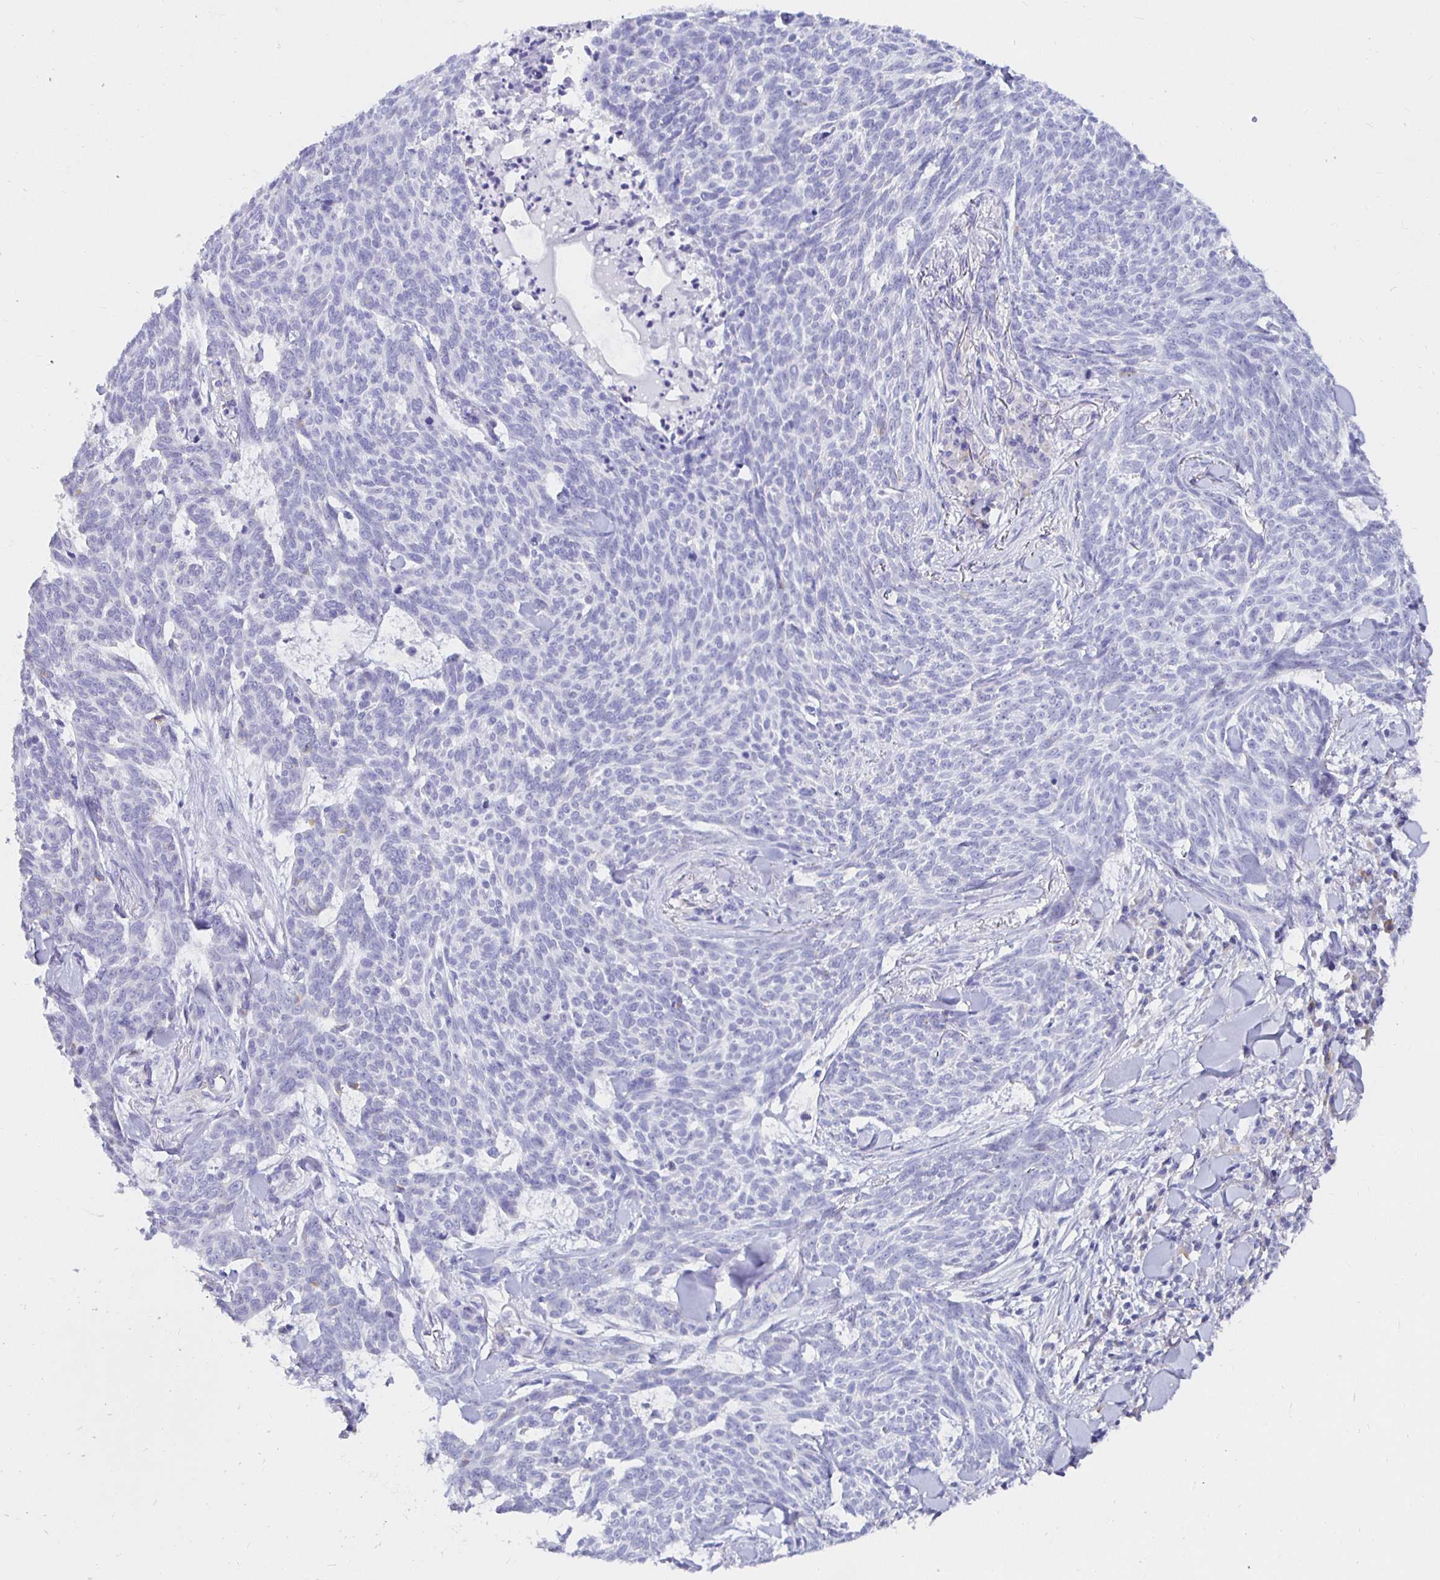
{"staining": {"intensity": "negative", "quantity": "none", "location": "none"}, "tissue": "skin cancer", "cell_type": "Tumor cells", "image_type": "cancer", "snomed": [{"axis": "morphology", "description": "Basal cell carcinoma"}, {"axis": "topography", "description": "Skin"}], "caption": "Human skin cancer stained for a protein using IHC displays no positivity in tumor cells.", "gene": "UMOD", "patient": {"sex": "female", "age": 93}}